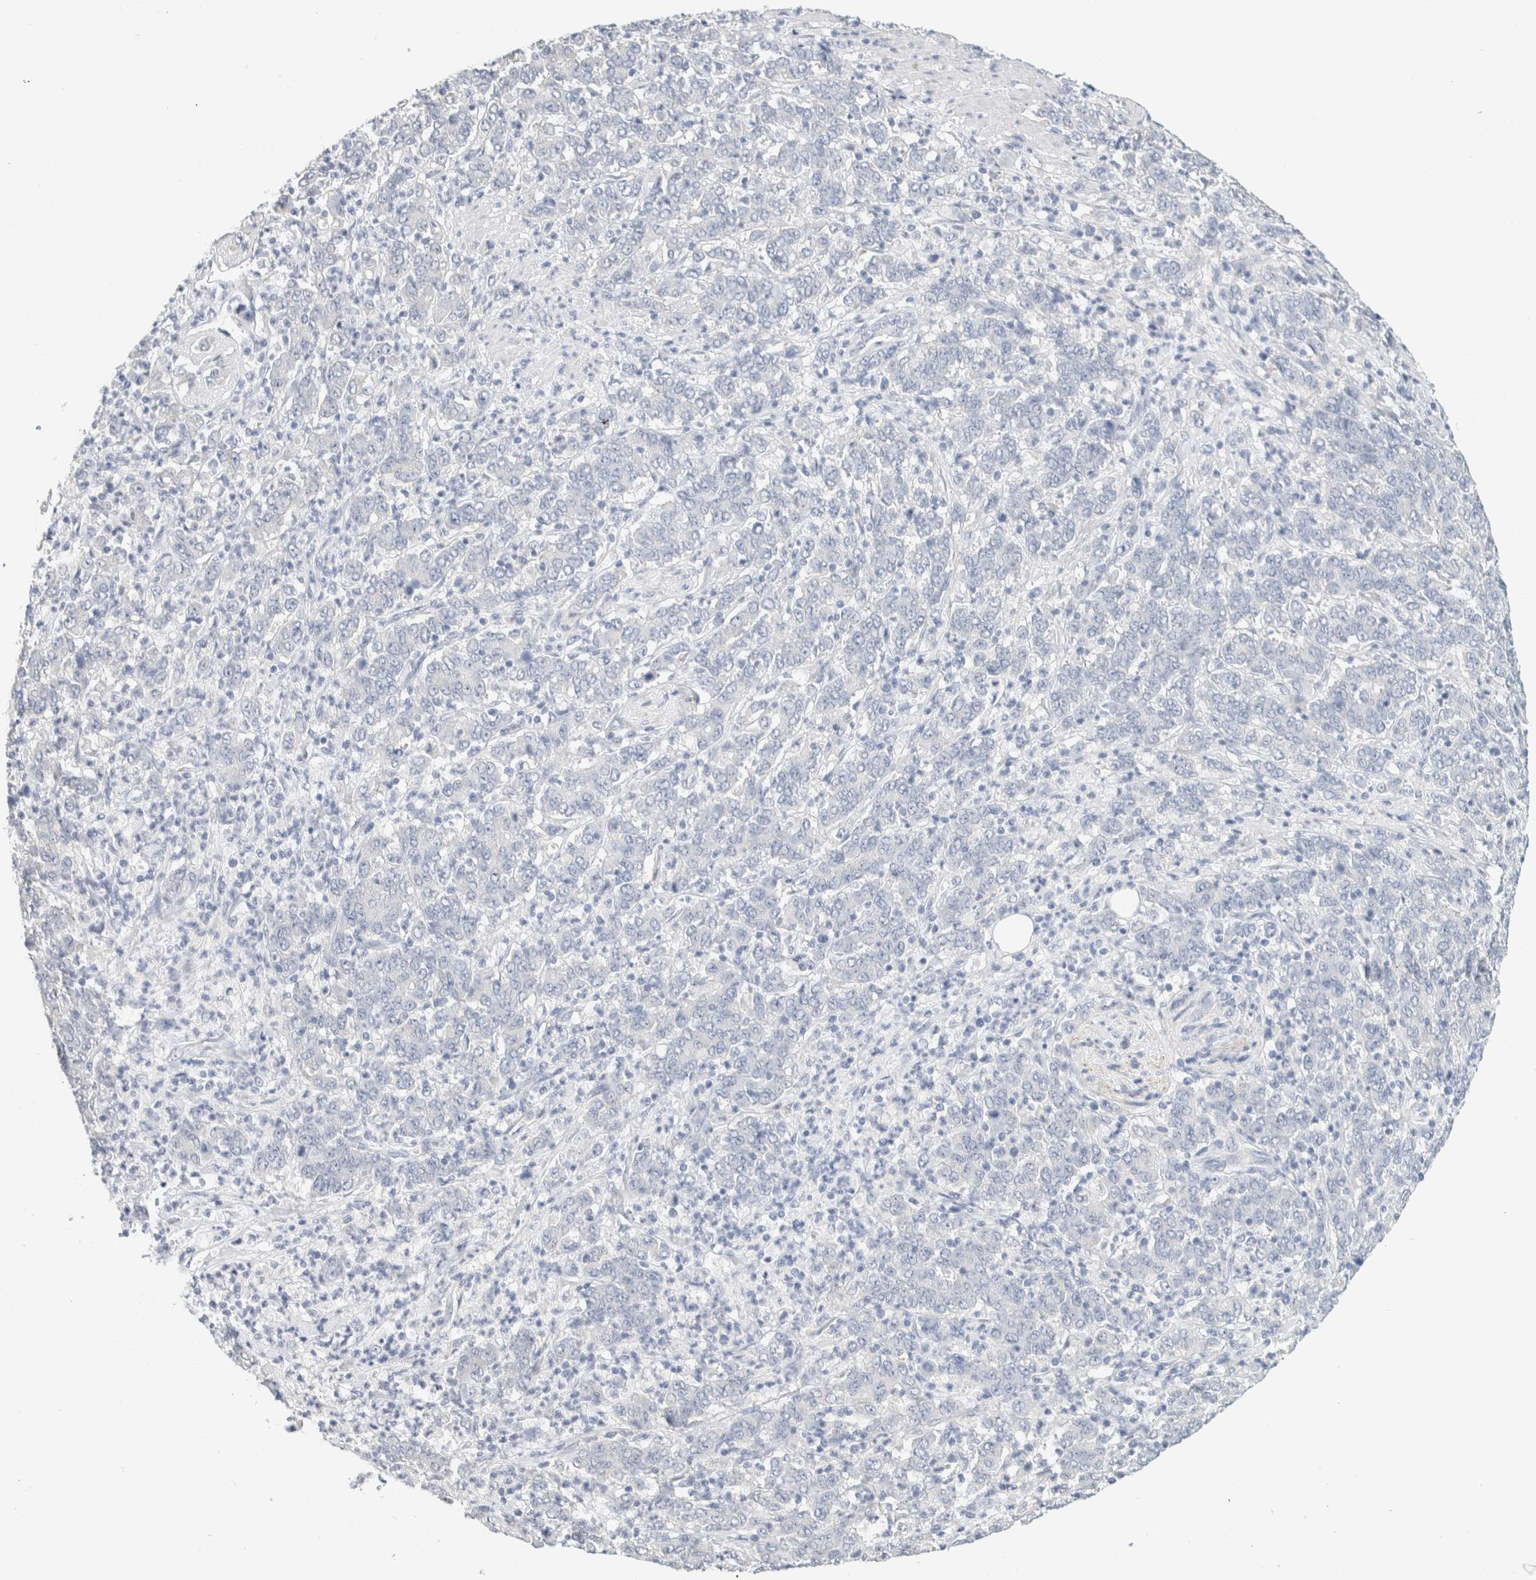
{"staining": {"intensity": "negative", "quantity": "none", "location": "none"}, "tissue": "stomach cancer", "cell_type": "Tumor cells", "image_type": "cancer", "snomed": [{"axis": "morphology", "description": "Adenocarcinoma, NOS"}, {"axis": "topography", "description": "Stomach, lower"}], "caption": "This is a photomicrograph of immunohistochemistry (IHC) staining of adenocarcinoma (stomach), which shows no positivity in tumor cells.", "gene": "NEFM", "patient": {"sex": "female", "age": 71}}